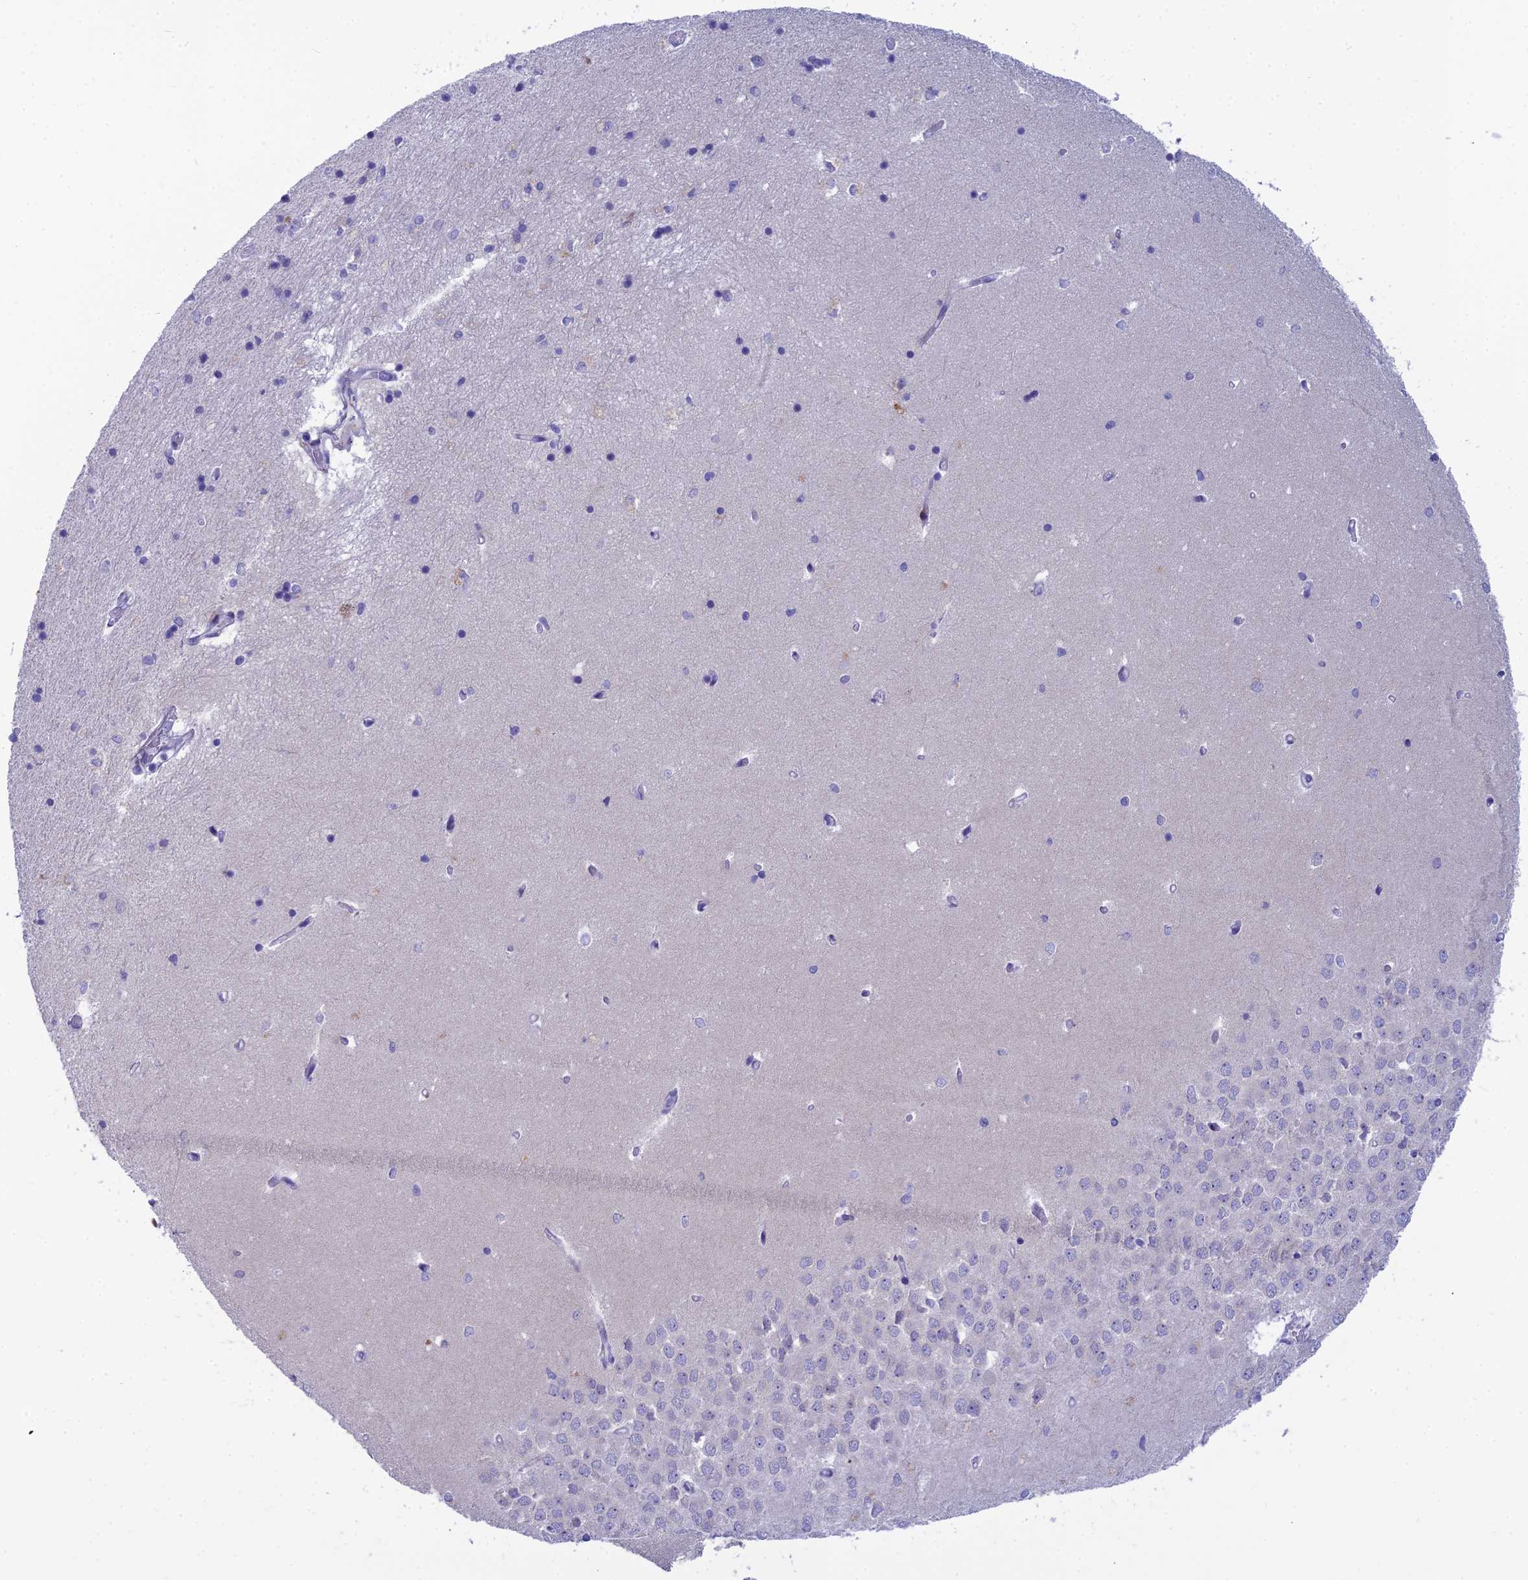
{"staining": {"intensity": "negative", "quantity": "none", "location": "none"}, "tissue": "hippocampus", "cell_type": "Glial cells", "image_type": "normal", "snomed": [{"axis": "morphology", "description": "Normal tissue, NOS"}, {"axis": "topography", "description": "Hippocampus"}], "caption": "High magnification brightfield microscopy of unremarkable hippocampus stained with DAB (brown) and counterstained with hematoxylin (blue): glial cells show no significant expression. Nuclei are stained in blue.", "gene": "ENSG00000285920", "patient": {"sex": "male", "age": 45}}